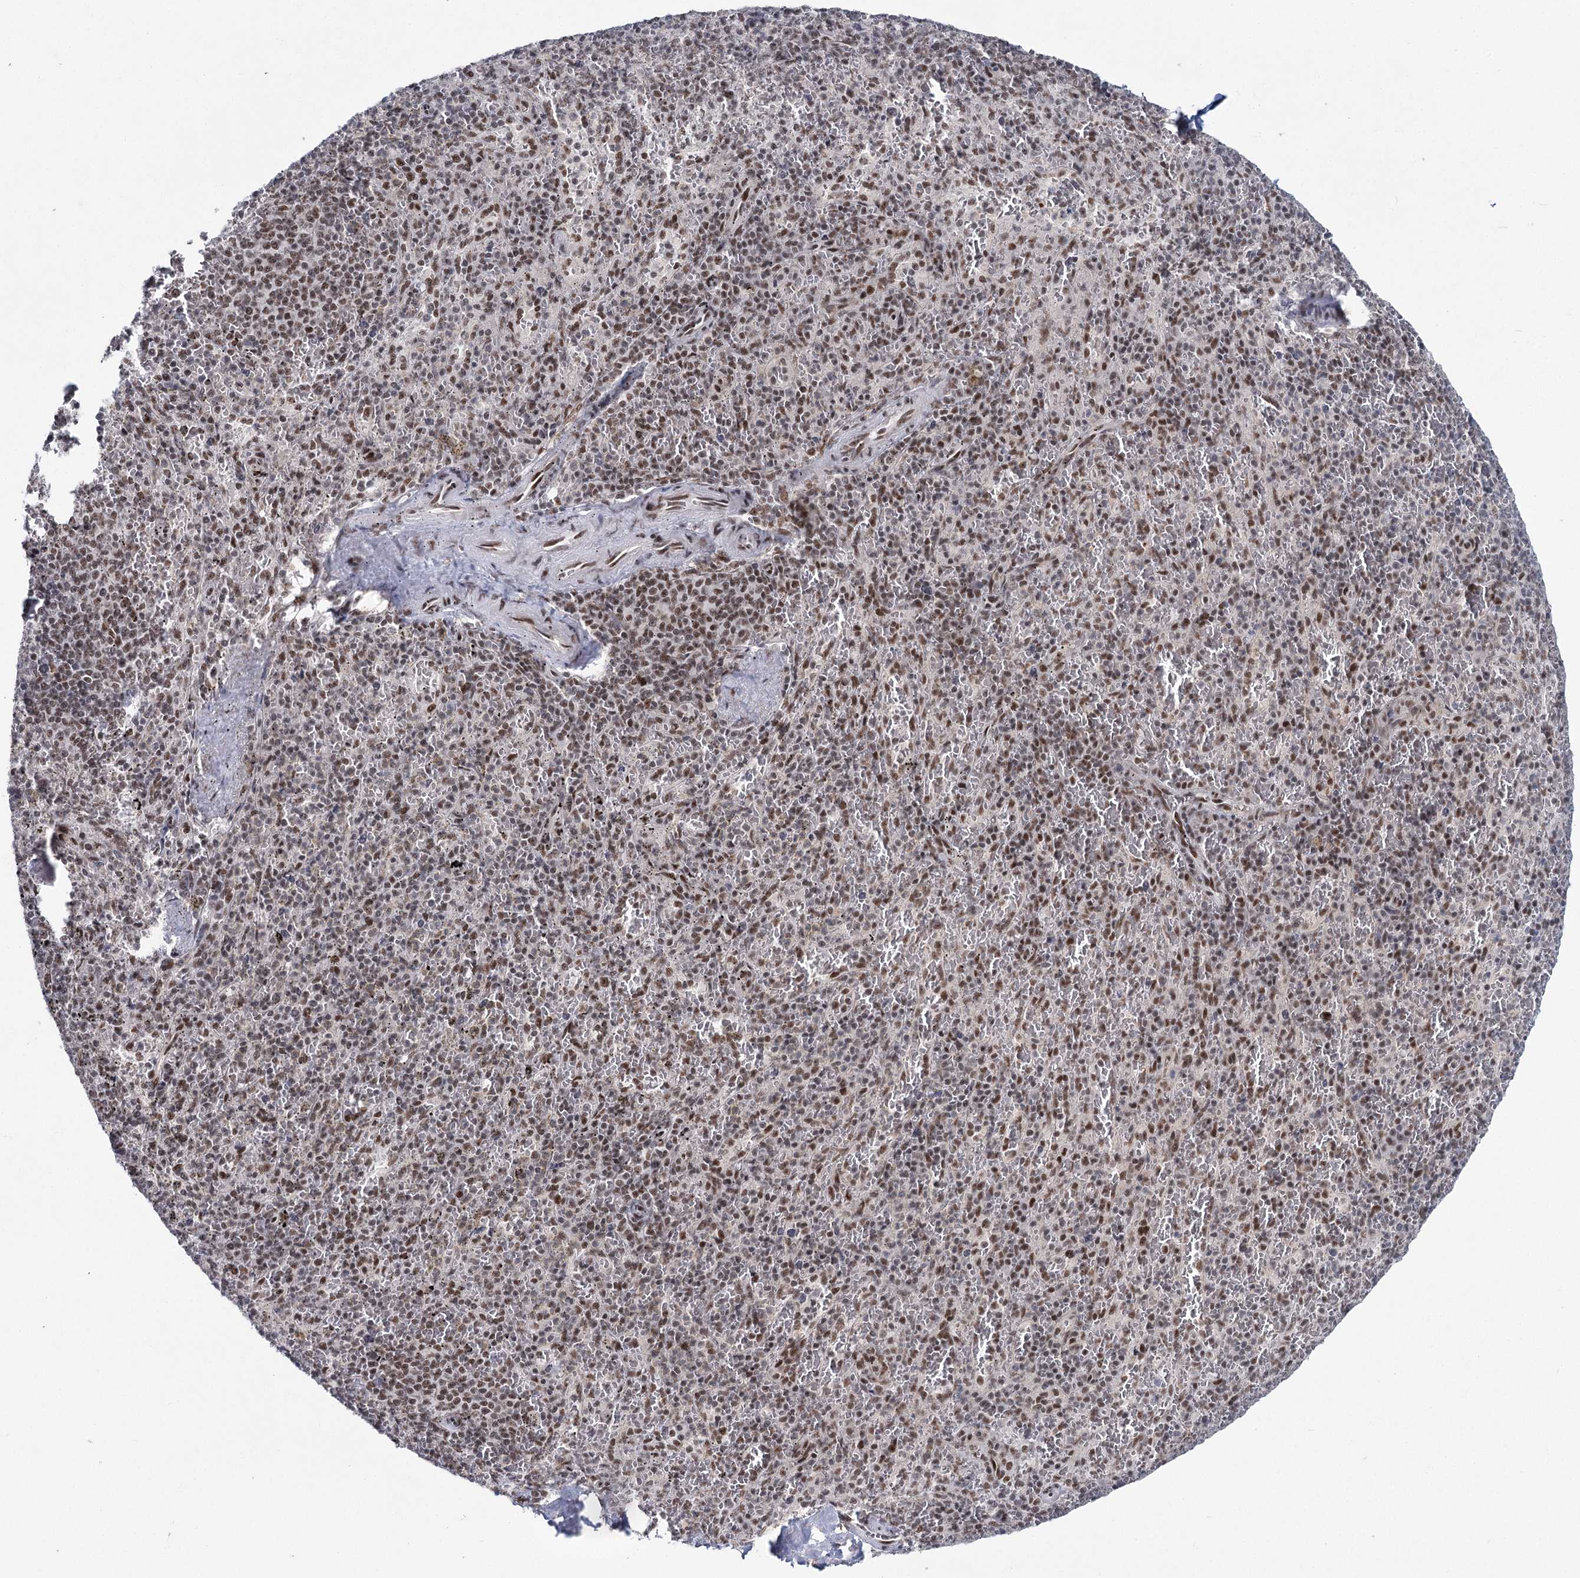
{"staining": {"intensity": "strong", "quantity": ">75%", "location": "nuclear"}, "tissue": "spleen", "cell_type": "Cells in red pulp", "image_type": "normal", "snomed": [{"axis": "morphology", "description": "Normal tissue, NOS"}, {"axis": "topography", "description": "Spleen"}], "caption": "High-power microscopy captured an immunohistochemistry histopathology image of benign spleen, revealing strong nuclear expression in about >75% of cells in red pulp.", "gene": "SCAF8", "patient": {"sex": "male", "age": 82}}